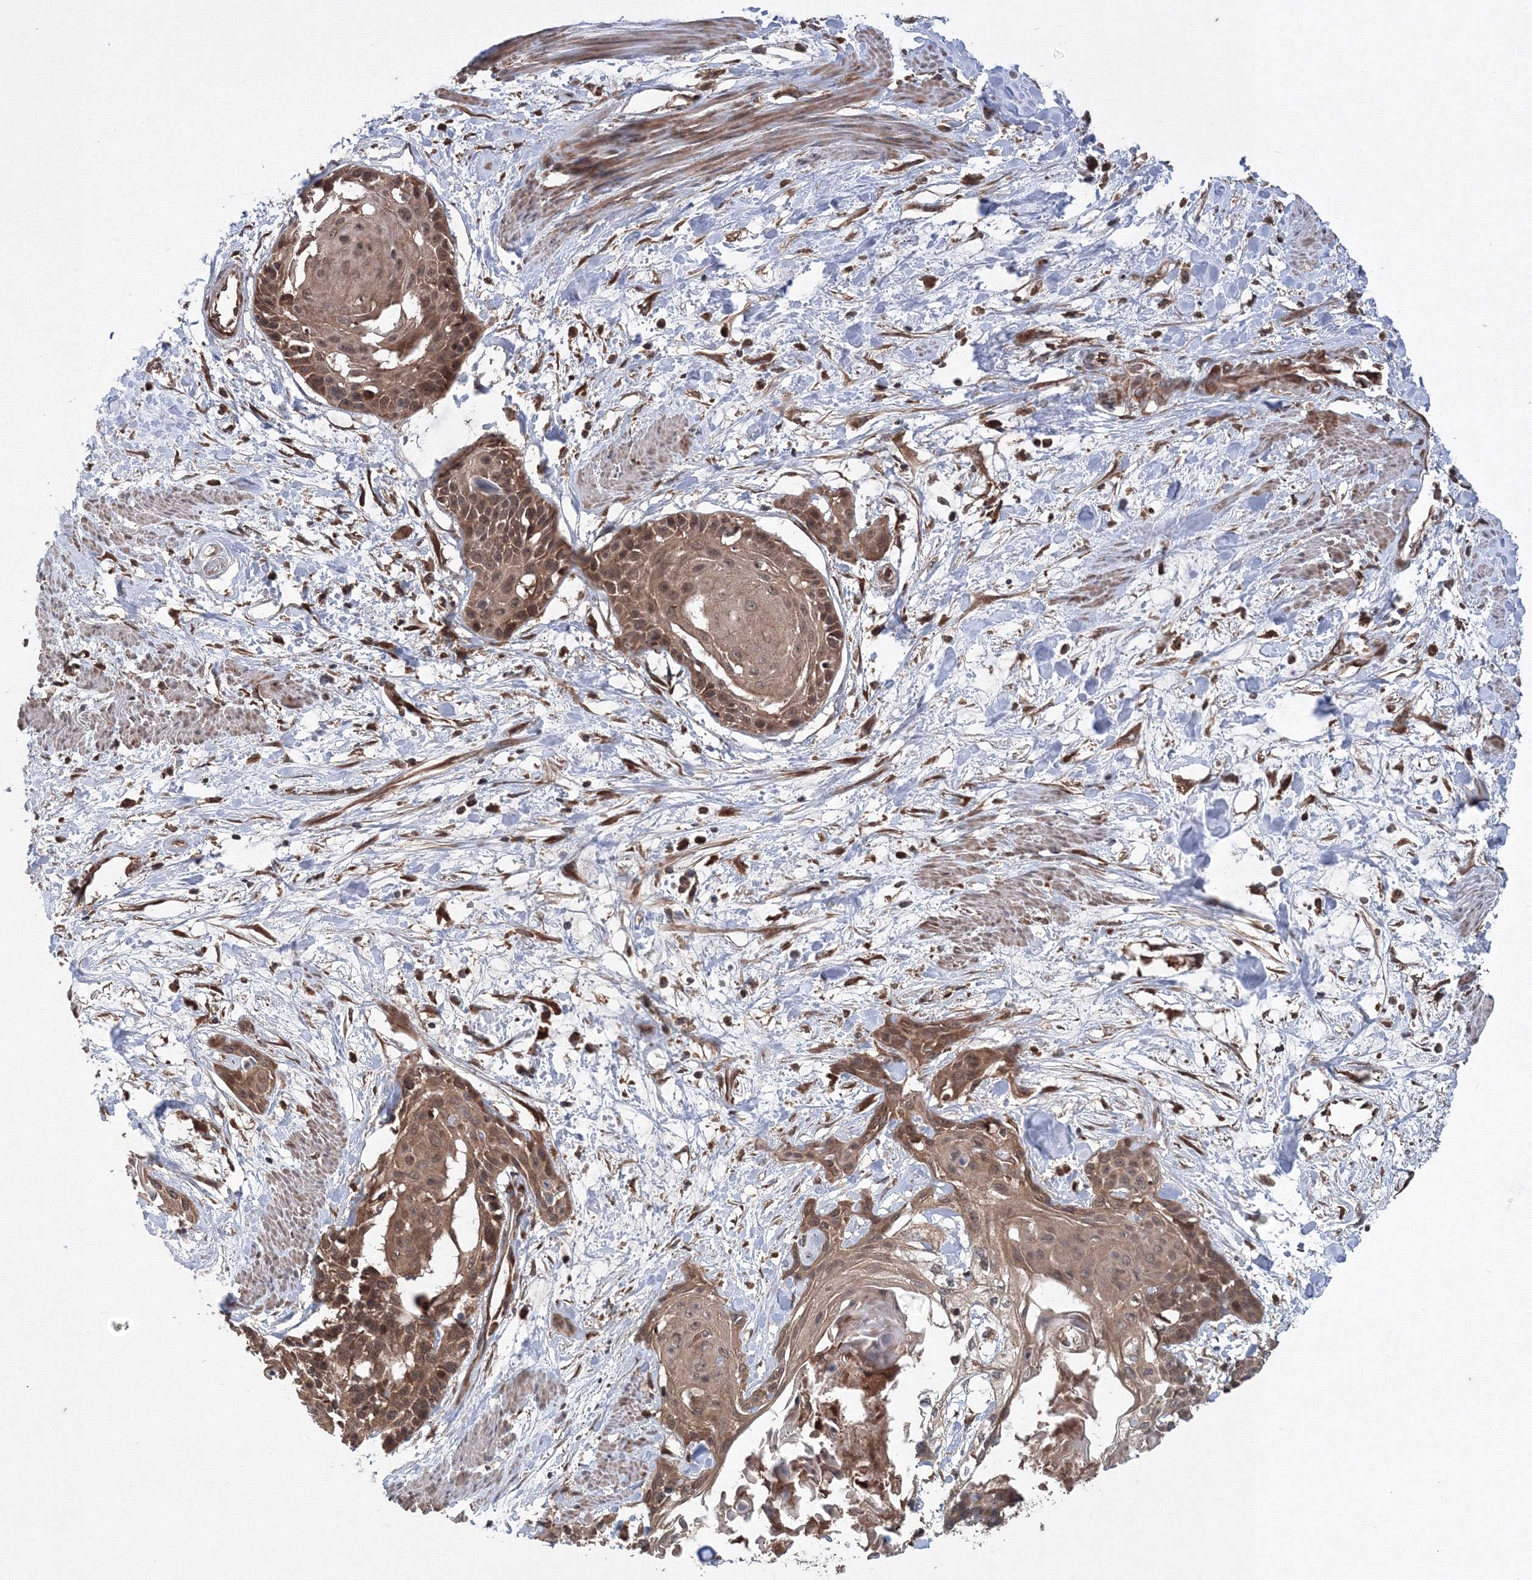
{"staining": {"intensity": "moderate", "quantity": ">75%", "location": "cytoplasmic/membranous"}, "tissue": "cervical cancer", "cell_type": "Tumor cells", "image_type": "cancer", "snomed": [{"axis": "morphology", "description": "Squamous cell carcinoma, NOS"}, {"axis": "topography", "description": "Cervix"}], "caption": "Brown immunohistochemical staining in human squamous cell carcinoma (cervical) demonstrates moderate cytoplasmic/membranous staining in approximately >75% of tumor cells. The protein of interest is stained brown, and the nuclei are stained in blue (DAB (3,3'-diaminobenzidine) IHC with brightfield microscopy, high magnification).", "gene": "ATG3", "patient": {"sex": "female", "age": 57}}